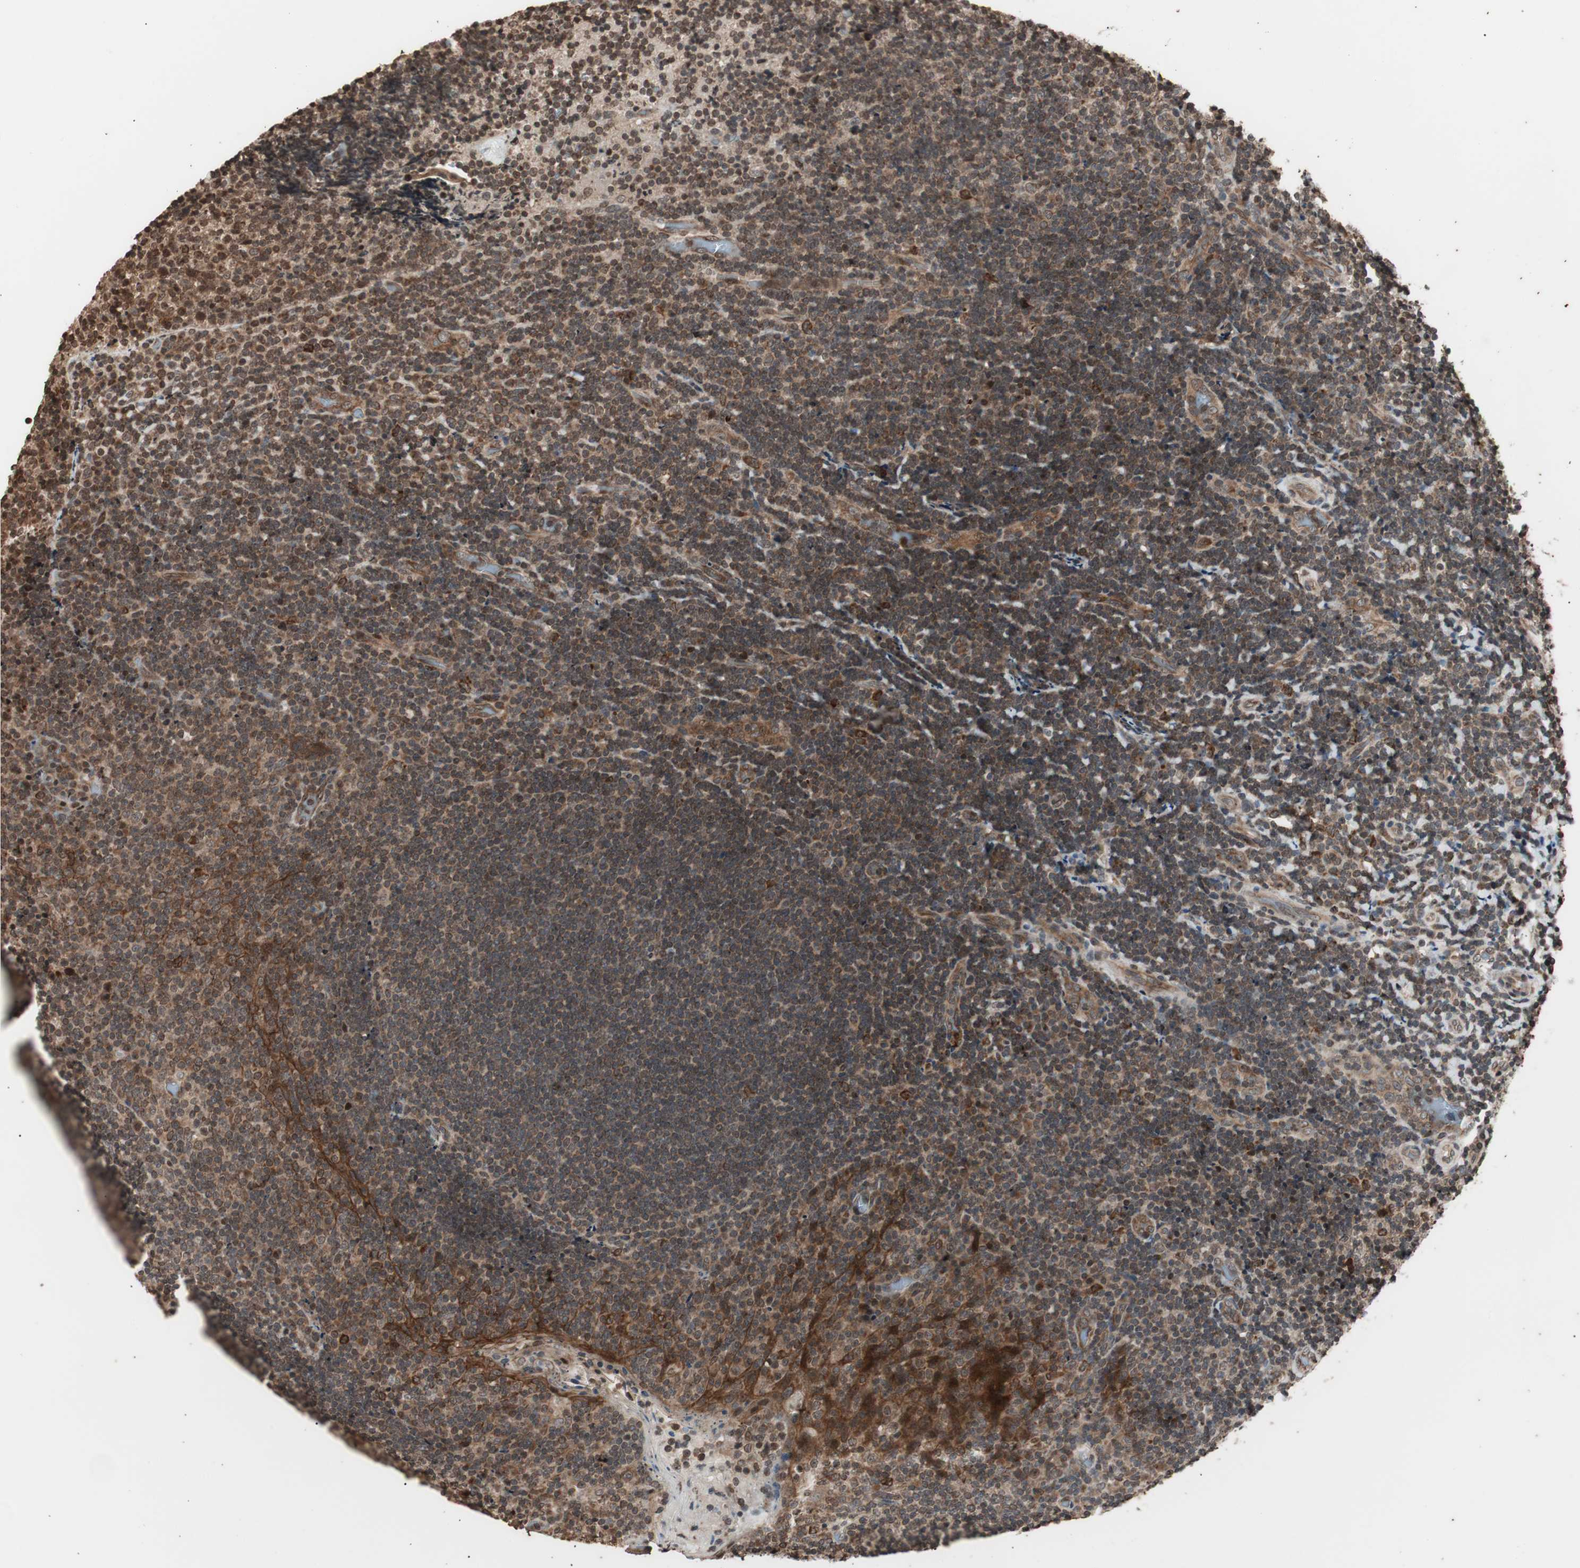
{"staining": {"intensity": "strong", "quantity": ">75%", "location": "cytoplasmic/membranous"}, "tissue": "lymphoma", "cell_type": "Tumor cells", "image_type": "cancer", "snomed": [{"axis": "morphology", "description": "Malignant lymphoma, non-Hodgkin's type, High grade"}, {"axis": "topography", "description": "Tonsil"}], "caption": "Lymphoma was stained to show a protein in brown. There is high levels of strong cytoplasmic/membranous expression in approximately >75% of tumor cells. (Stains: DAB (3,3'-diaminobenzidine) in brown, nuclei in blue, Microscopy: brightfield microscopy at high magnification).", "gene": "ZFC3H1", "patient": {"sex": "female", "age": 36}}